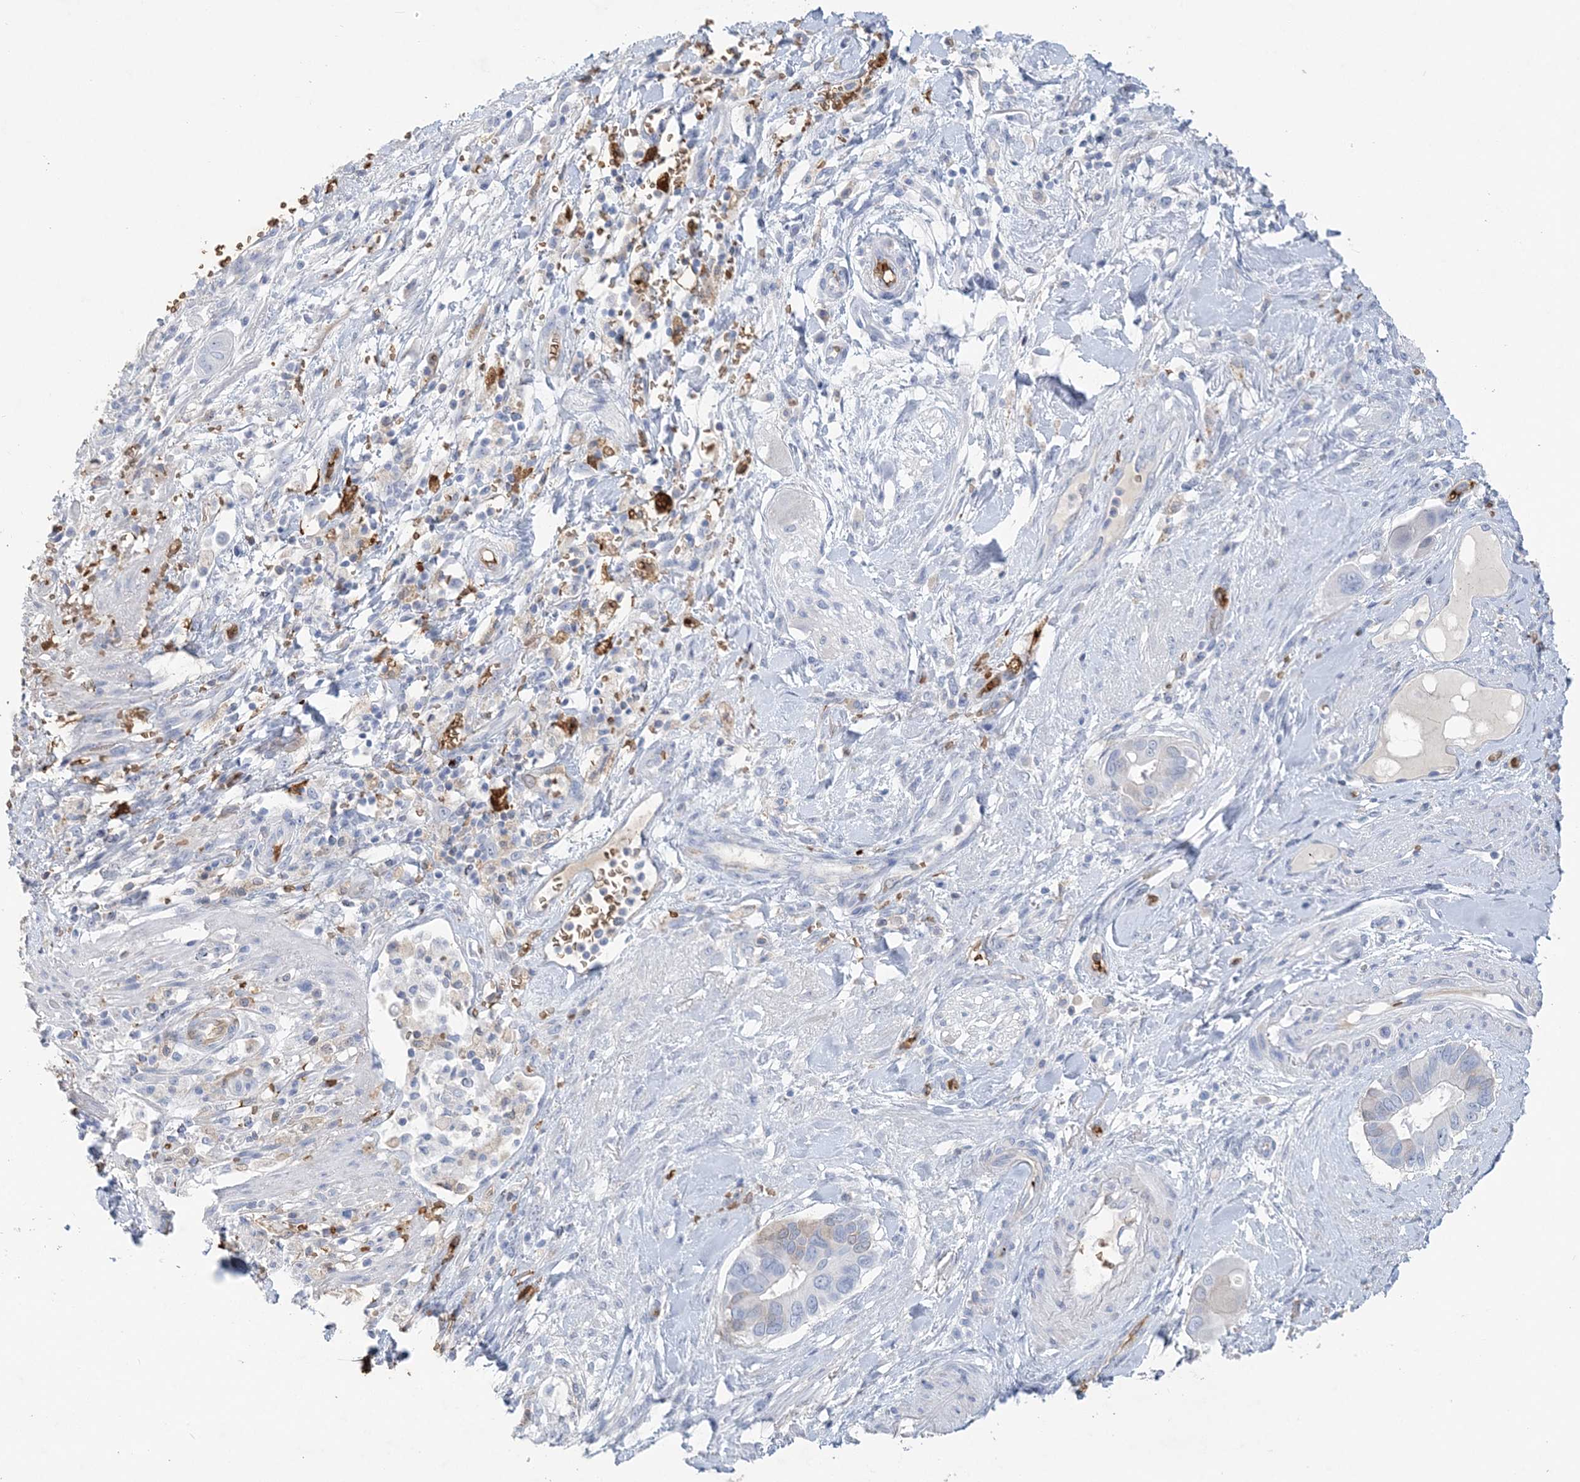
{"staining": {"intensity": "weak", "quantity": "<25%", "location": "cytoplasmic/membranous"}, "tissue": "pancreatic cancer", "cell_type": "Tumor cells", "image_type": "cancer", "snomed": [{"axis": "morphology", "description": "Adenocarcinoma, NOS"}, {"axis": "topography", "description": "Pancreas"}], "caption": "Photomicrograph shows no significant protein positivity in tumor cells of adenocarcinoma (pancreatic).", "gene": "HBD", "patient": {"sex": "male", "age": 68}}